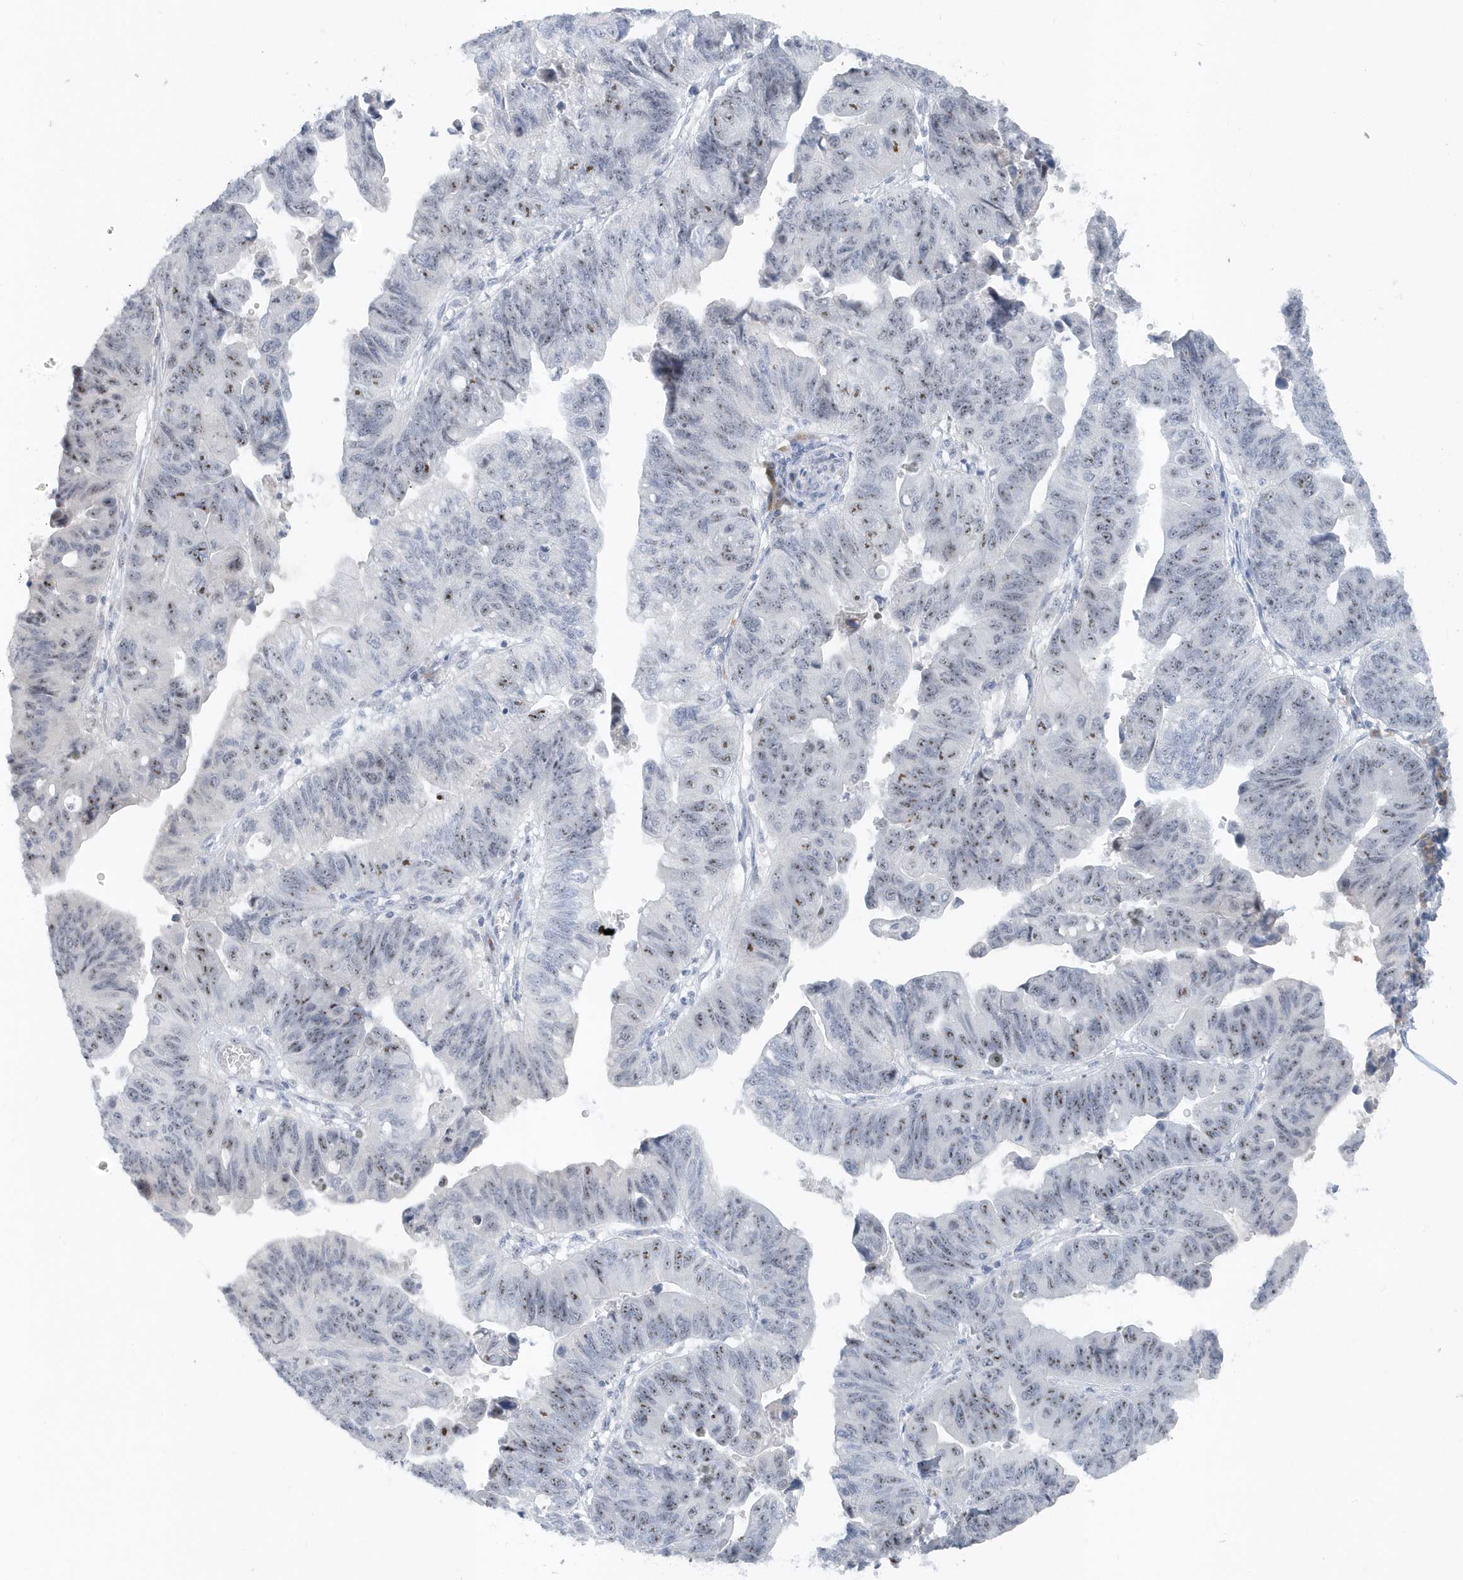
{"staining": {"intensity": "moderate", "quantity": "25%-75%", "location": "nuclear"}, "tissue": "stomach cancer", "cell_type": "Tumor cells", "image_type": "cancer", "snomed": [{"axis": "morphology", "description": "Adenocarcinoma, NOS"}, {"axis": "topography", "description": "Stomach"}], "caption": "DAB immunohistochemical staining of human stomach cancer (adenocarcinoma) shows moderate nuclear protein positivity in about 25%-75% of tumor cells.", "gene": "RPF2", "patient": {"sex": "male", "age": 59}}